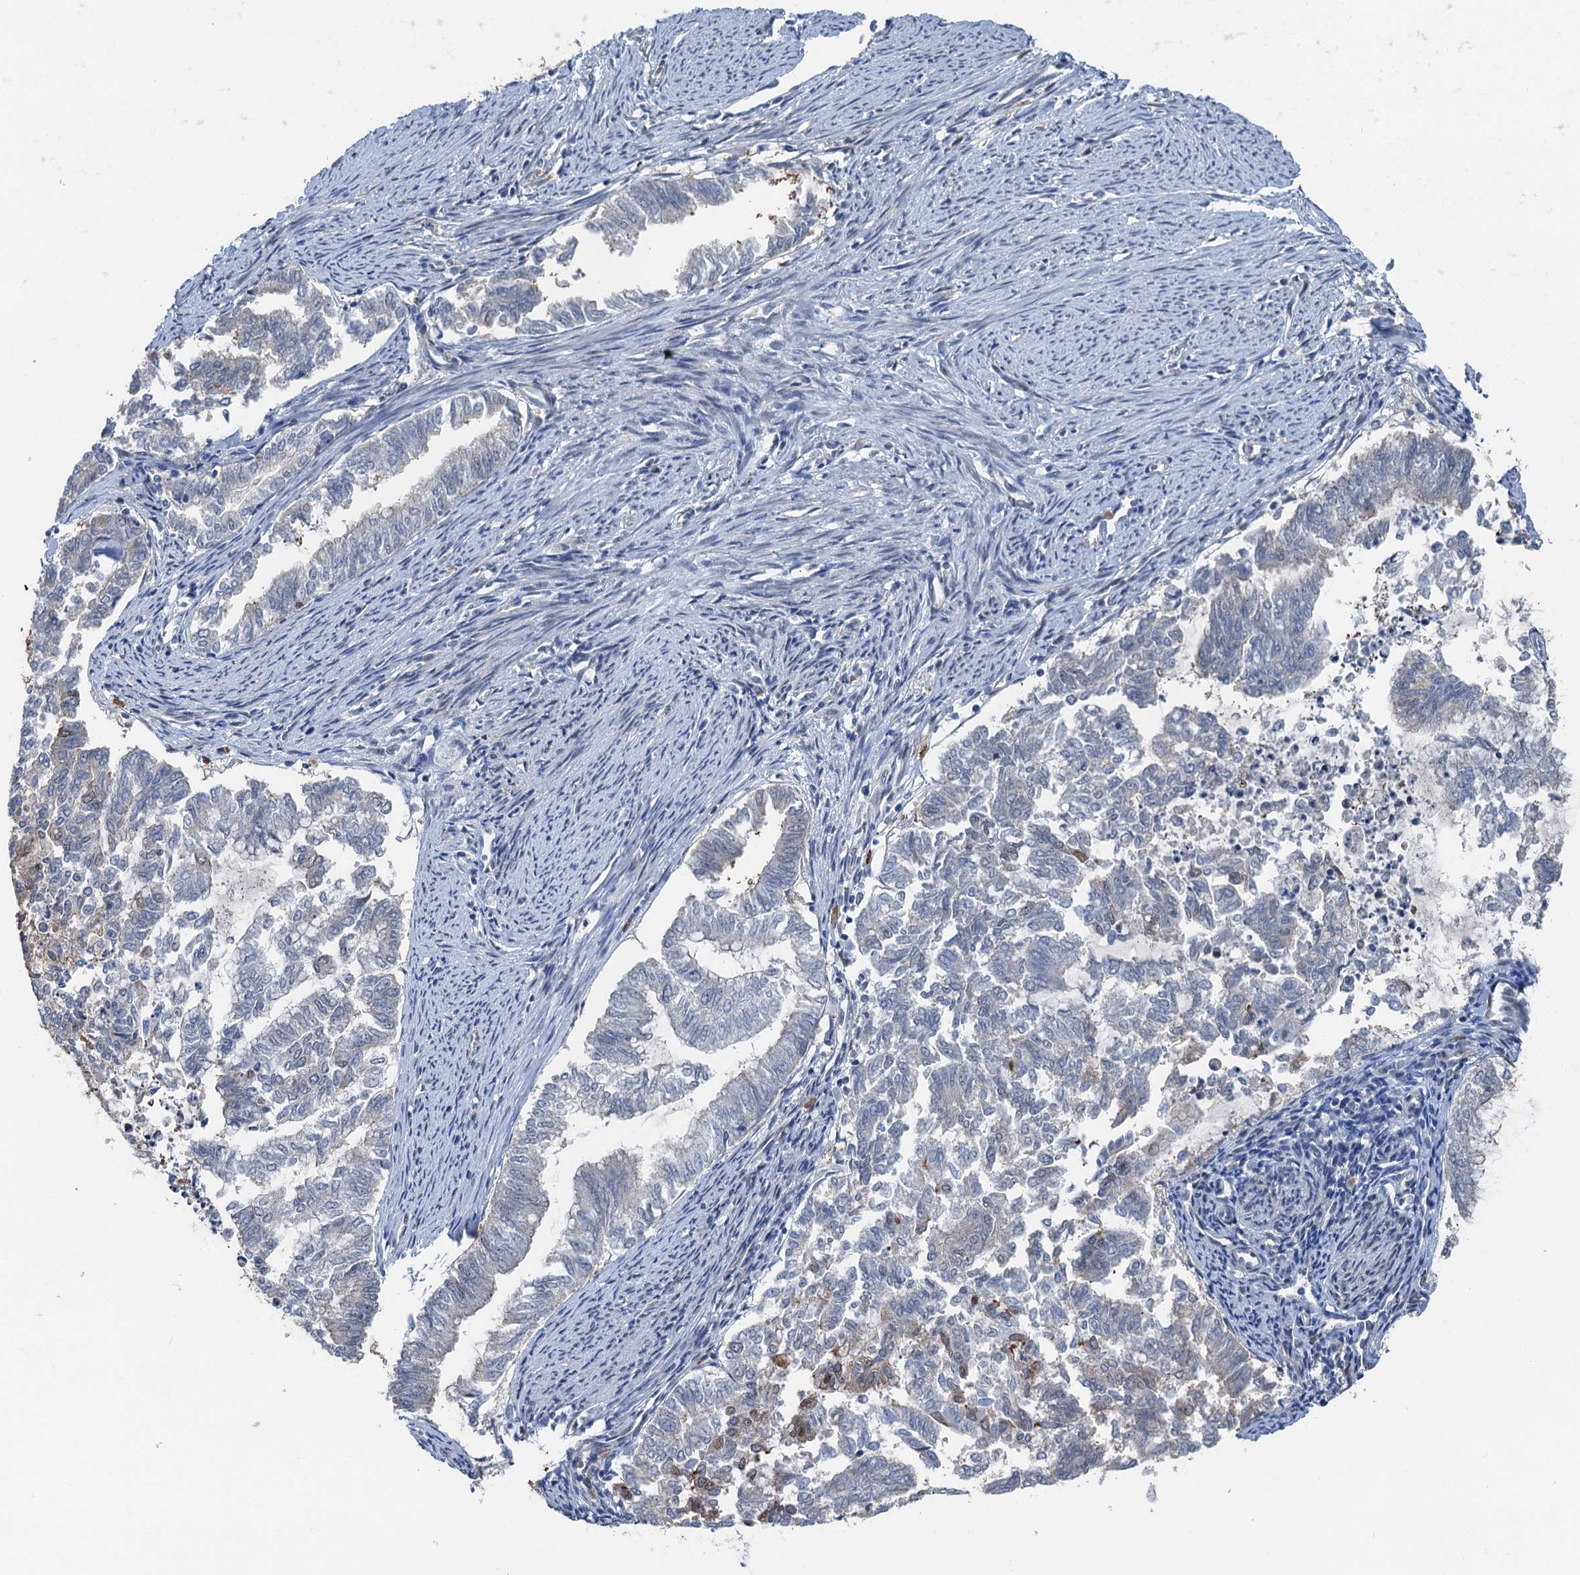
{"staining": {"intensity": "weak", "quantity": "<25%", "location": "nuclear"}, "tissue": "endometrial cancer", "cell_type": "Tumor cells", "image_type": "cancer", "snomed": [{"axis": "morphology", "description": "Adenocarcinoma, NOS"}, {"axis": "topography", "description": "Endometrium"}], "caption": "The histopathology image demonstrates no staining of tumor cells in endometrial cancer (adenocarcinoma).", "gene": "CFDP1", "patient": {"sex": "female", "age": 79}}